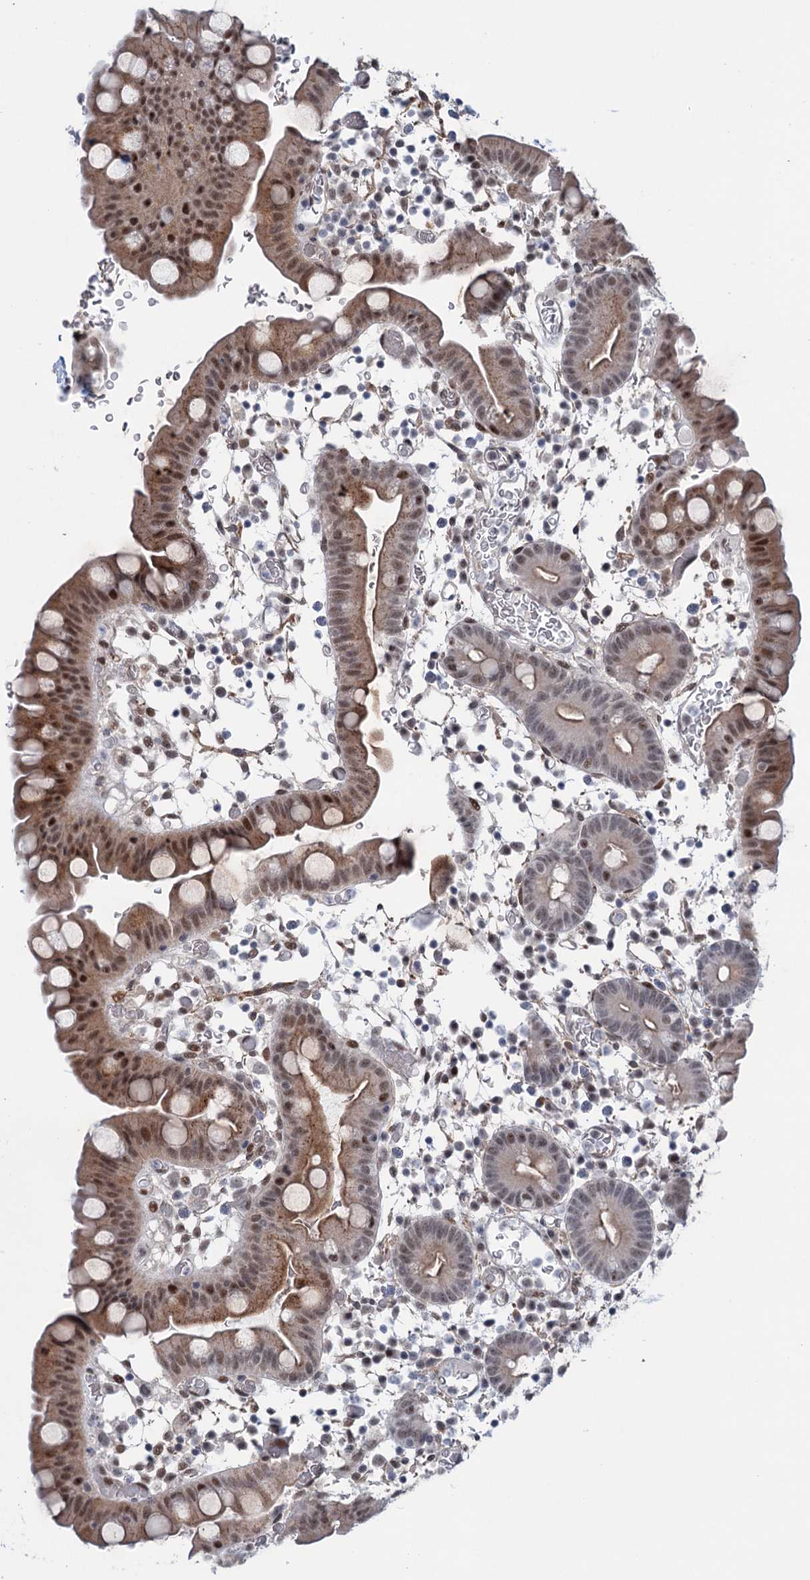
{"staining": {"intensity": "moderate", "quantity": ">75%", "location": "cytoplasmic/membranous,nuclear"}, "tissue": "small intestine", "cell_type": "Glandular cells", "image_type": "normal", "snomed": [{"axis": "morphology", "description": "Normal tissue, NOS"}, {"axis": "topography", "description": "Stomach, upper"}, {"axis": "topography", "description": "Stomach, lower"}, {"axis": "topography", "description": "Small intestine"}], "caption": "Immunohistochemistry of normal human small intestine displays medium levels of moderate cytoplasmic/membranous,nuclear expression in approximately >75% of glandular cells.", "gene": "FAM53A", "patient": {"sex": "male", "age": 68}}